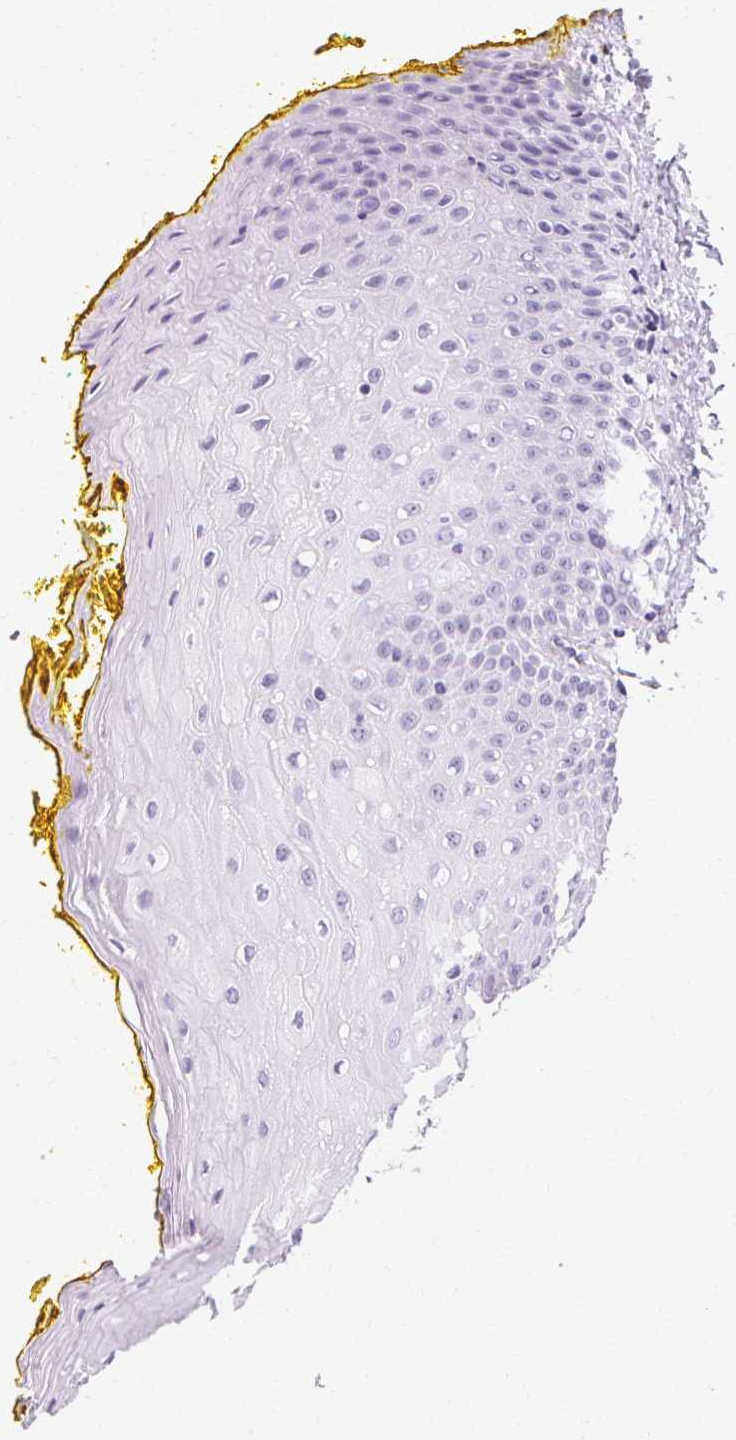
{"staining": {"intensity": "negative", "quantity": "none", "location": "none"}, "tissue": "oral mucosa", "cell_type": "Squamous epithelial cells", "image_type": "normal", "snomed": [{"axis": "morphology", "description": "Normal tissue, NOS"}, {"axis": "morphology", "description": "Squamous cell carcinoma, NOS"}, {"axis": "topography", "description": "Oral tissue"}, {"axis": "topography", "description": "Head-Neck"}], "caption": "Immunohistochemistry of unremarkable oral mucosa demonstrates no staining in squamous epithelial cells.", "gene": "TRIP13", "patient": {"sex": "female", "age": 70}}